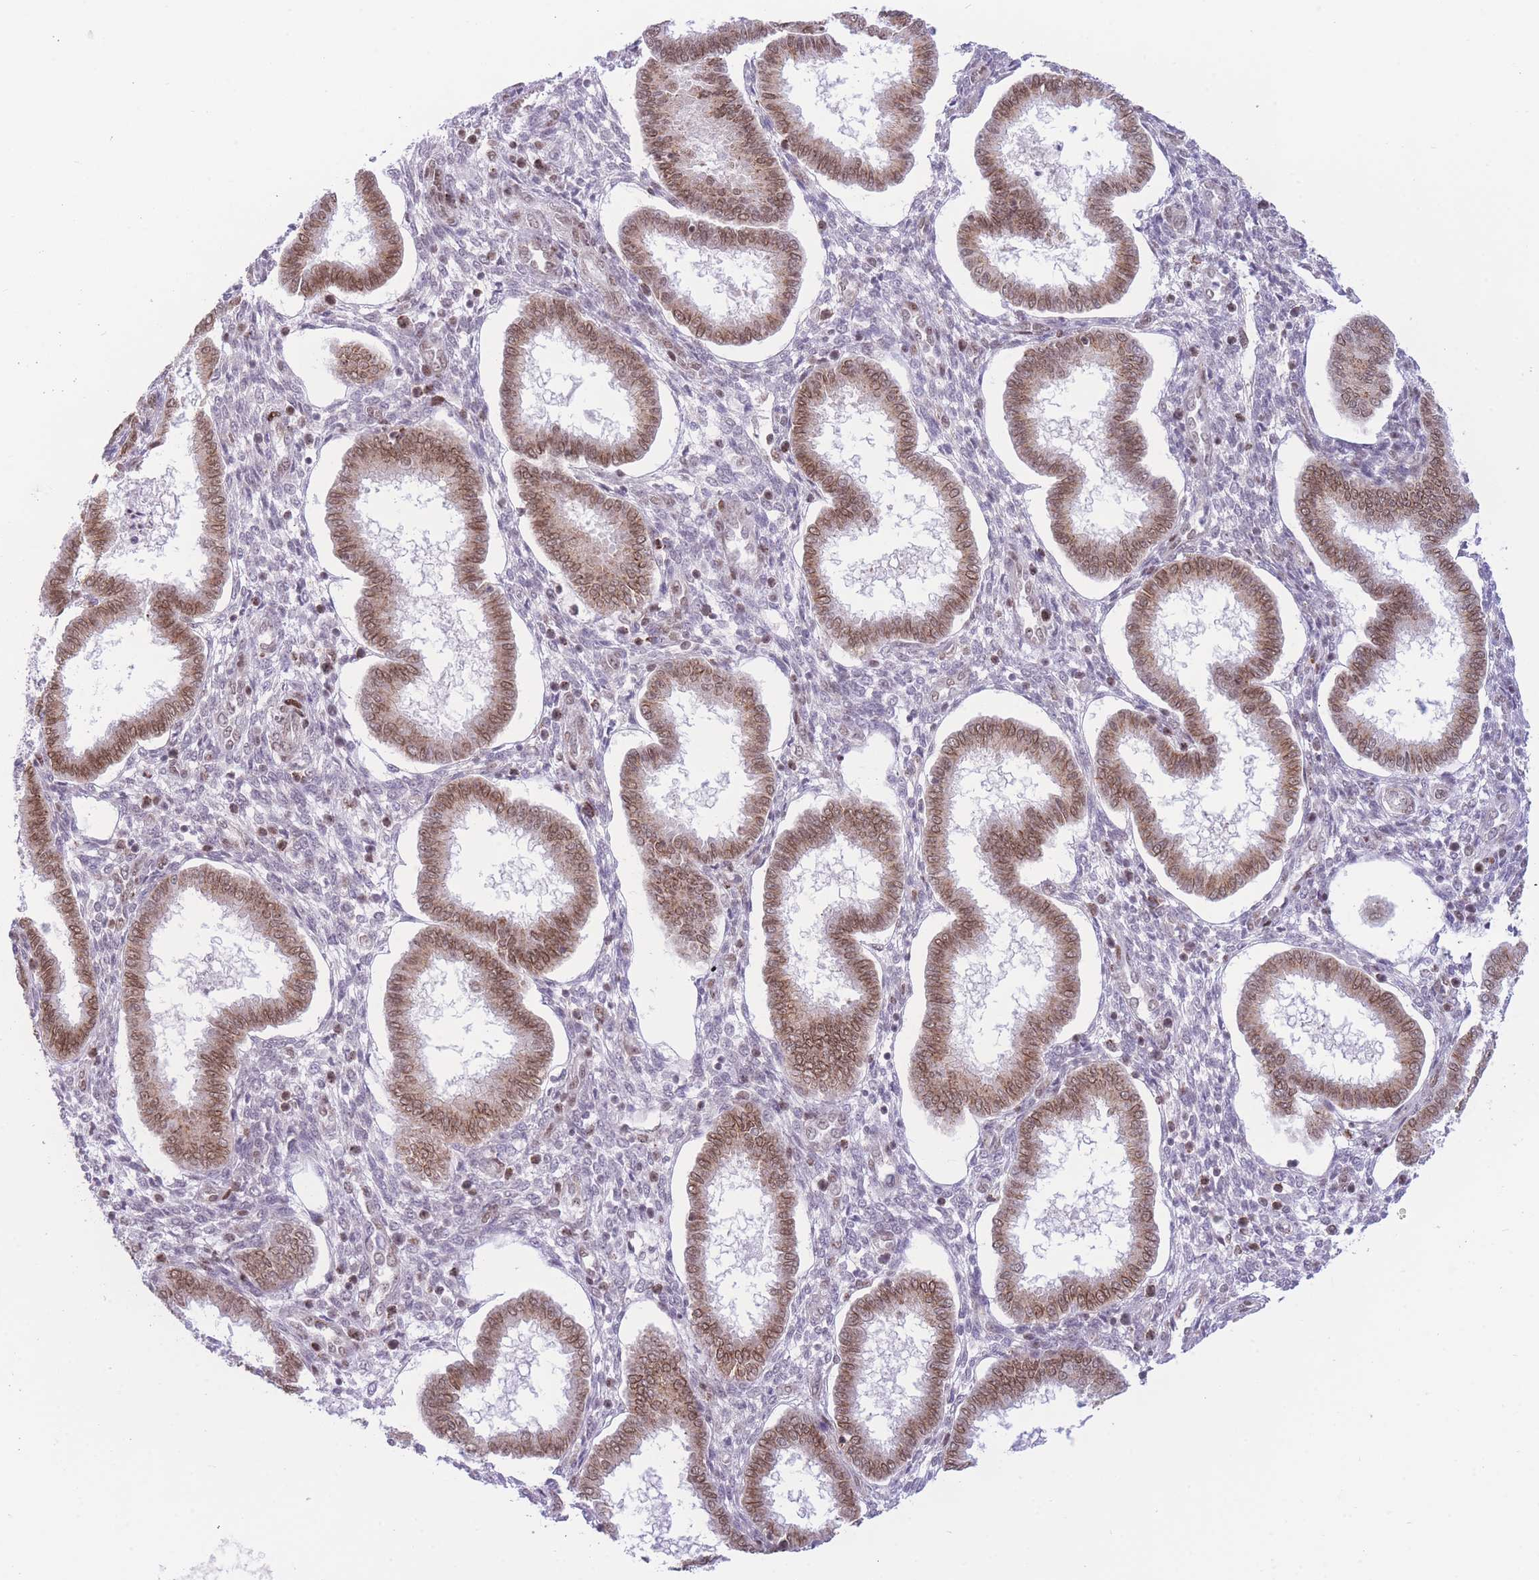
{"staining": {"intensity": "negative", "quantity": "none", "location": "none"}, "tissue": "endometrium", "cell_type": "Cells in endometrial stroma", "image_type": "normal", "snomed": [{"axis": "morphology", "description": "Normal tissue, NOS"}, {"axis": "topography", "description": "Endometrium"}], "caption": "The immunohistochemistry (IHC) image has no significant expression in cells in endometrial stroma of endometrium.", "gene": "PCIF1", "patient": {"sex": "female", "age": 24}}